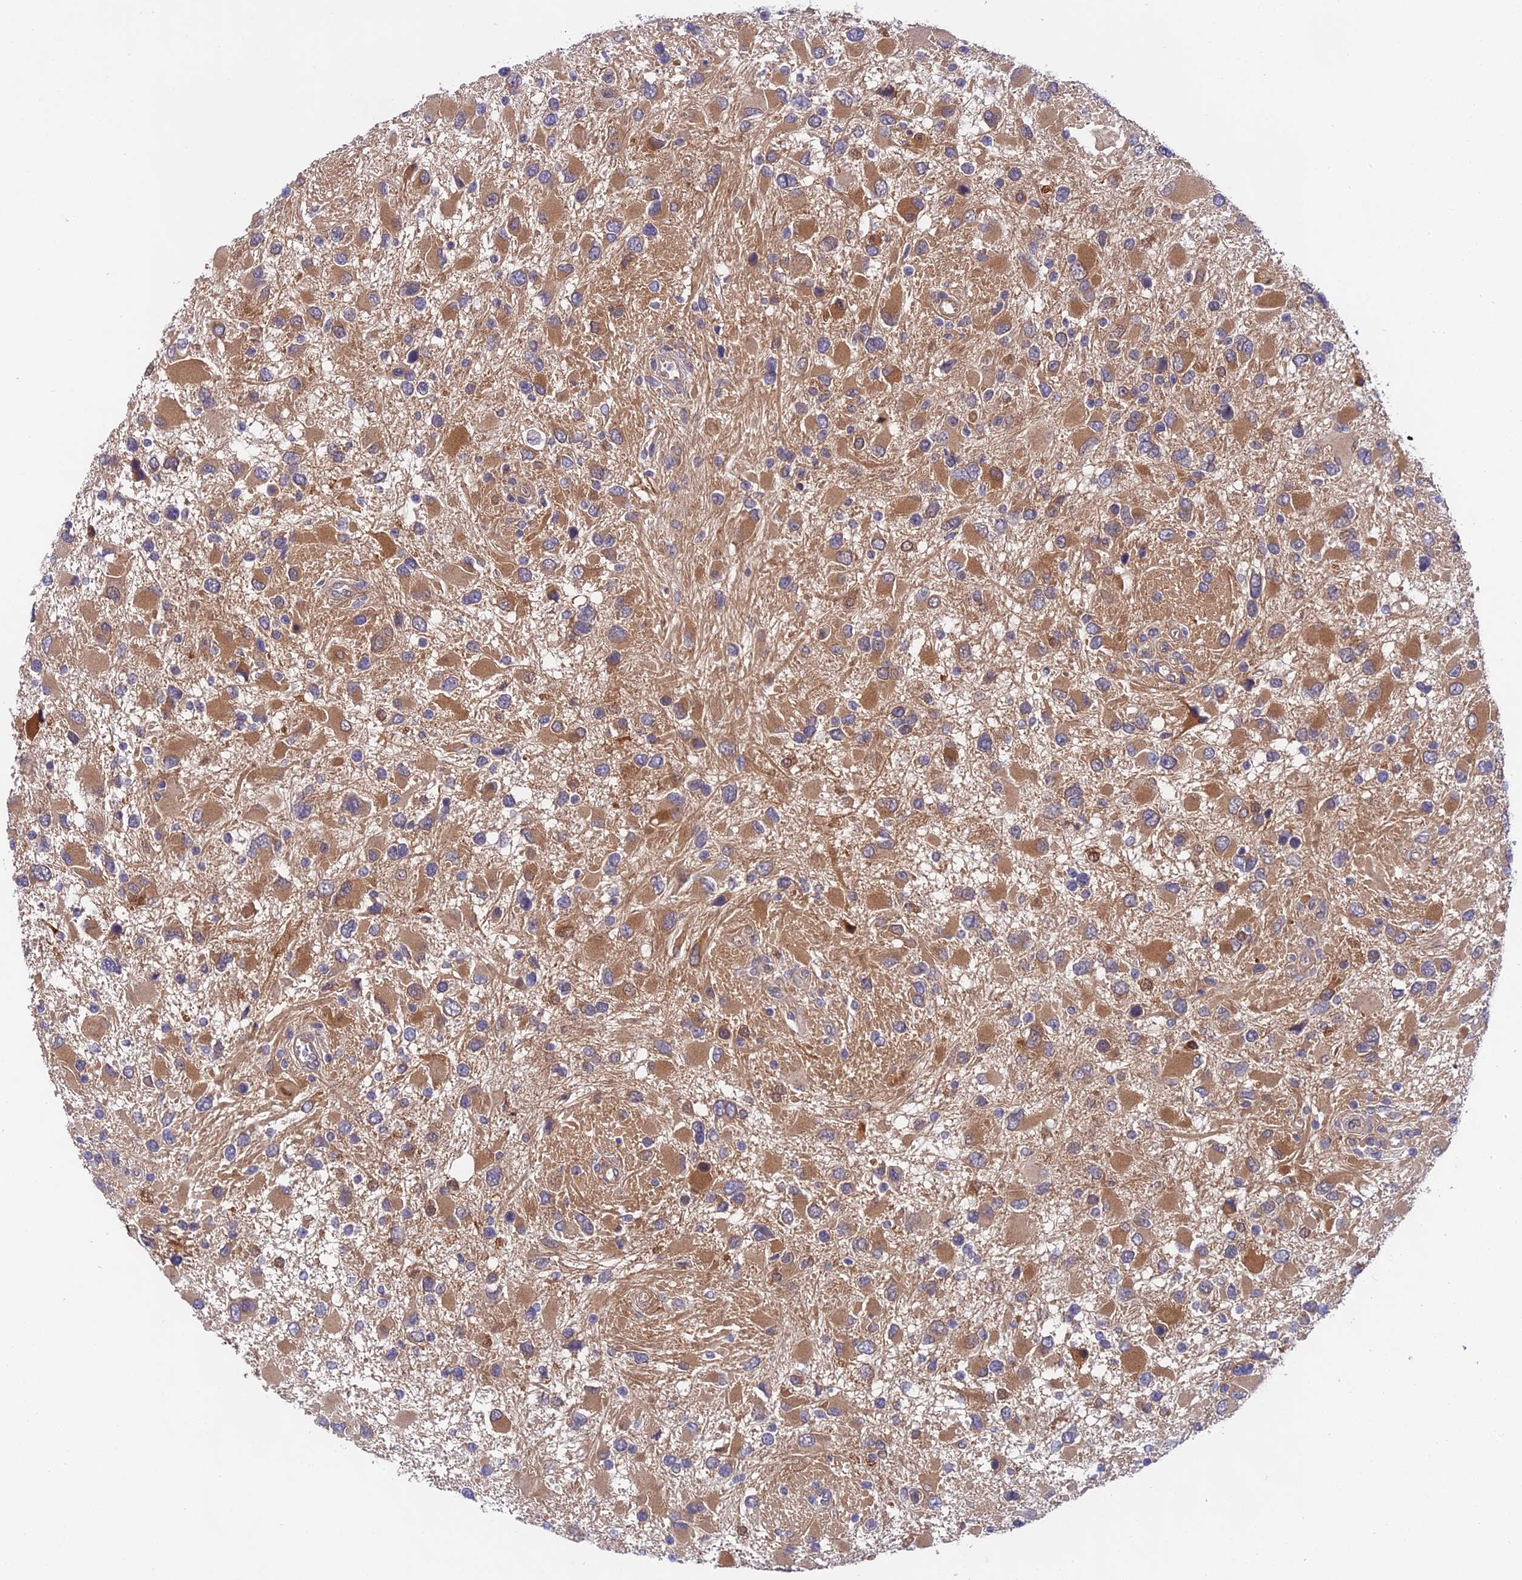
{"staining": {"intensity": "moderate", "quantity": "25%-75%", "location": "cytoplasmic/membranous"}, "tissue": "glioma", "cell_type": "Tumor cells", "image_type": "cancer", "snomed": [{"axis": "morphology", "description": "Glioma, malignant, High grade"}, {"axis": "topography", "description": "Brain"}], "caption": "High-grade glioma (malignant) stained for a protein (brown) displays moderate cytoplasmic/membranous positive staining in approximately 25%-75% of tumor cells.", "gene": "PPP2R2C", "patient": {"sex": "male", "age": 53}}